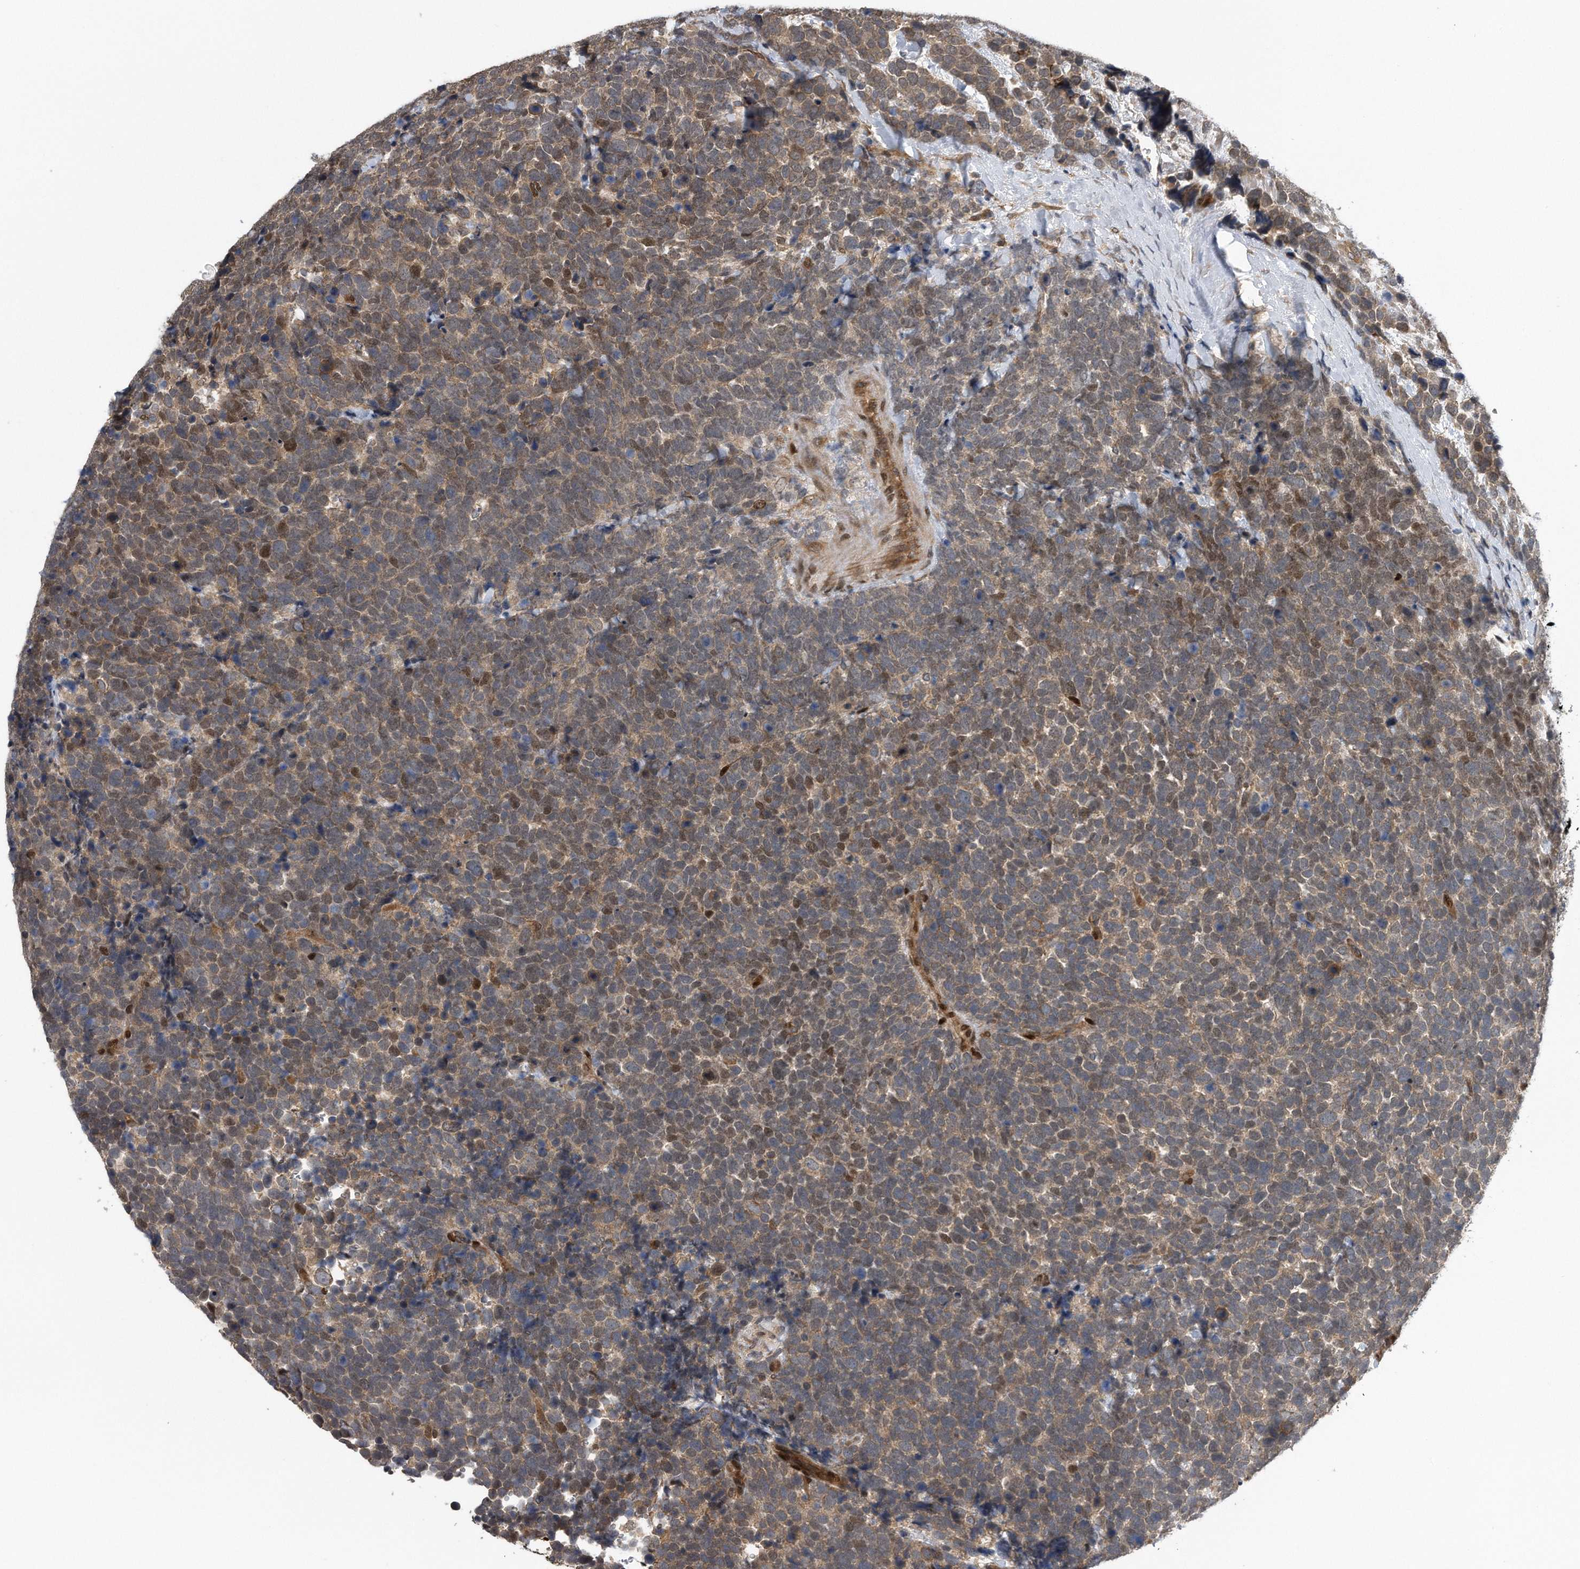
{"staining": {"intensity": "moderate", "quantity": ">75%", "location": "cytoplasmic/membranous,nuclear"}, "tissue": "urothelial cancer", "cell_type": "Tumor cells", "image_type": "cancer", "snomed": [{"axis": "morphology", "description": "Urothelial carcinoma, High grade"}, {"axis": "topography", "description": "Urinary bladder"}], "caption": "Immunohistochemistry (IHC) micrograph of urothelial carcinoma (high-grade) stained for a protein (brown), which demonstrates medium levels of moderate cytoplasmic/membranous and nuclear expression in approximately >75% of tumor cells.", "gene": "ZNF79", "patient": {"sex": "female", "age": 82}}